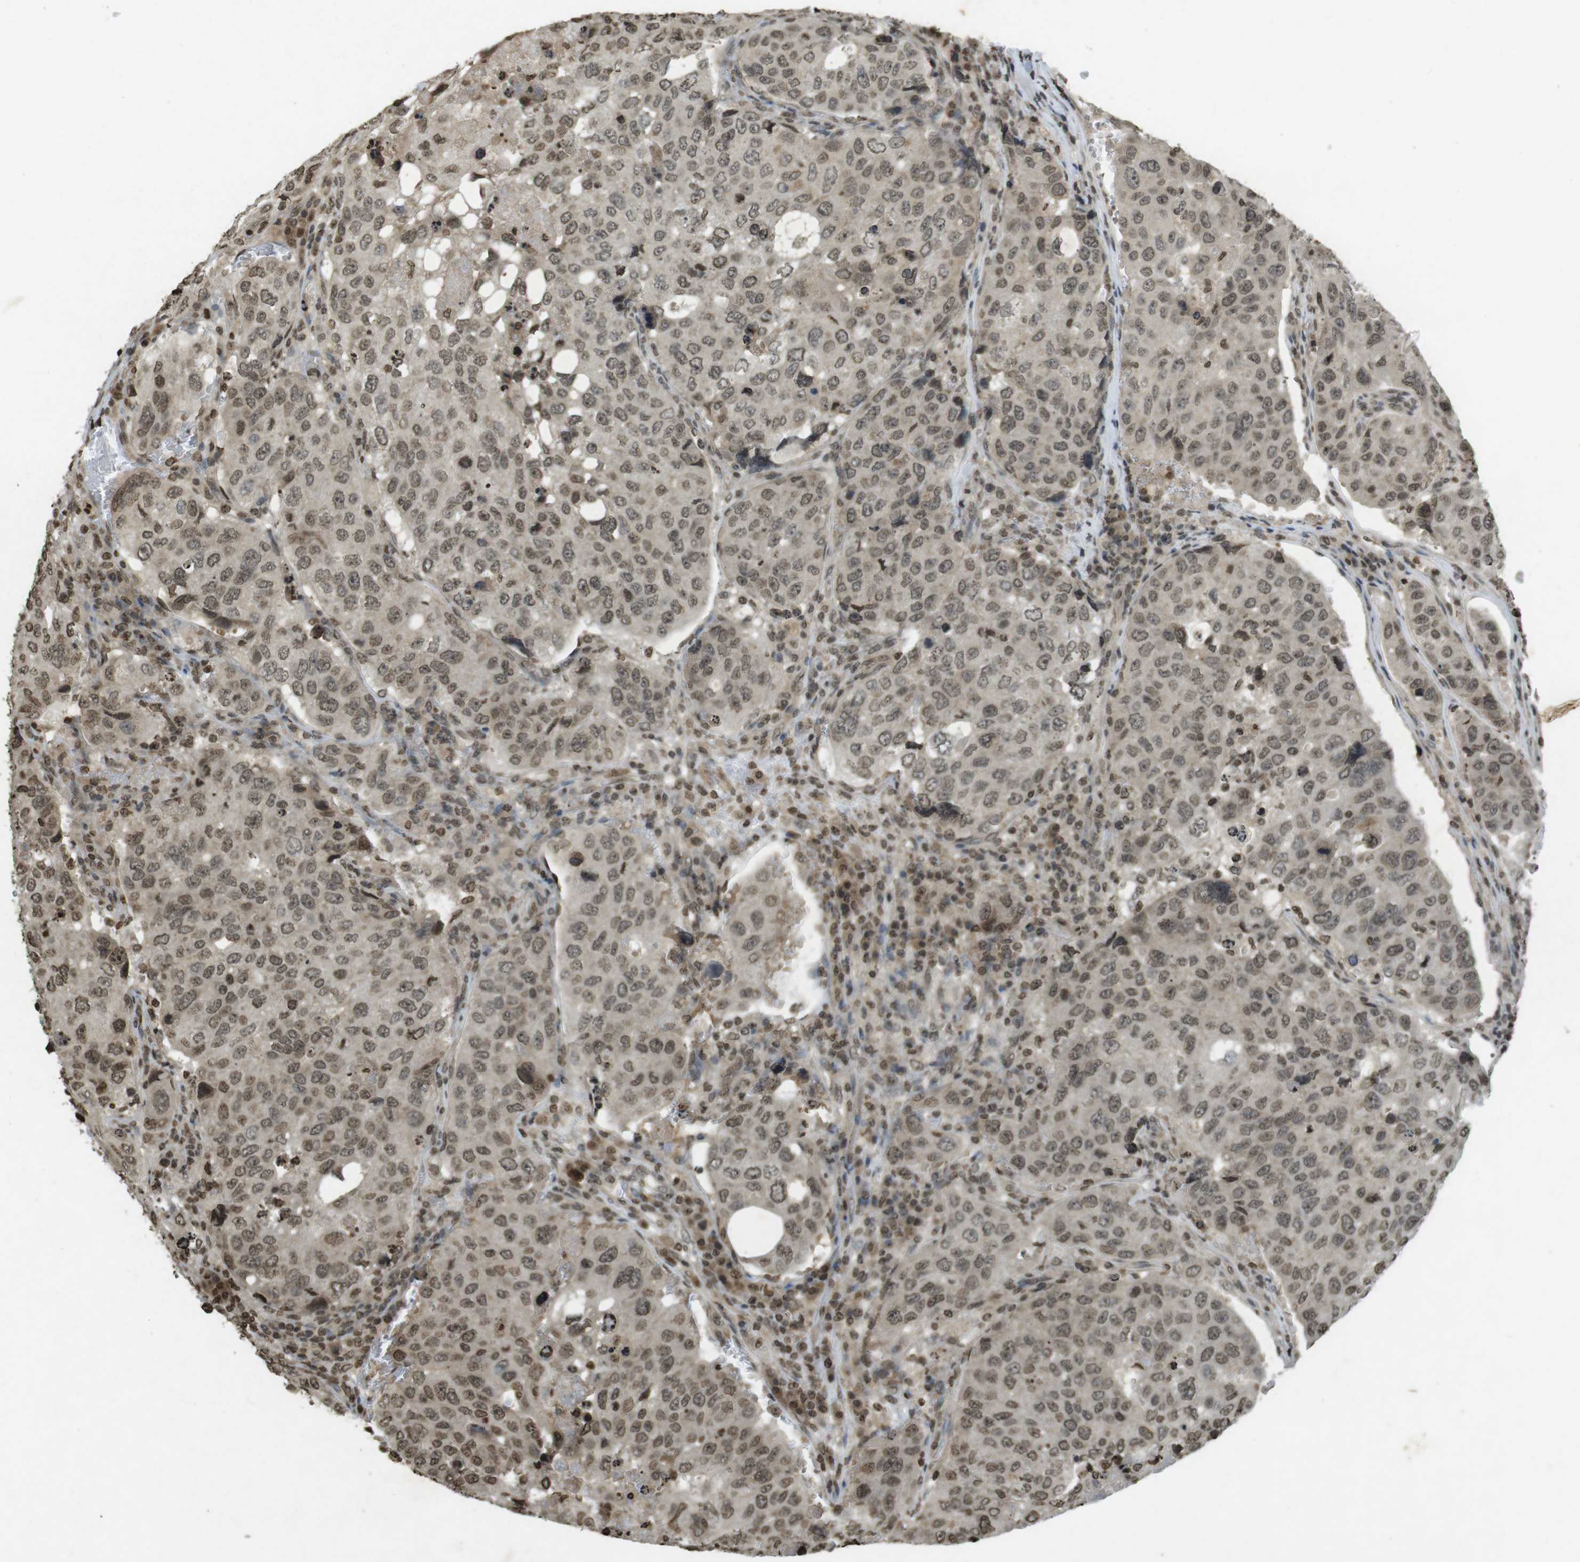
{"staining": {"intensity": "moderate", "quantity": ">75%", "location": "nuclear"}, "tissue": "urothelial cancer", "cell_type": "Tumor cells", "image_type": "cancer", "snomed": [{"axis": "morphology", "description": "Urothelial carcinoma, High grade"}, {"axis": "topography", "description": "Lymph node"}, {"axis": "topography", "description": "Urinary bladder"}], "caption": "There is medium levels of moderate nuclear staining in tumor cells of urothelial carcinoma (high-grade), as demonstrated by immunohistochemical staining (brown color).", "gene": "ORC4", "patient": {"sex": "male", "age": 51}}